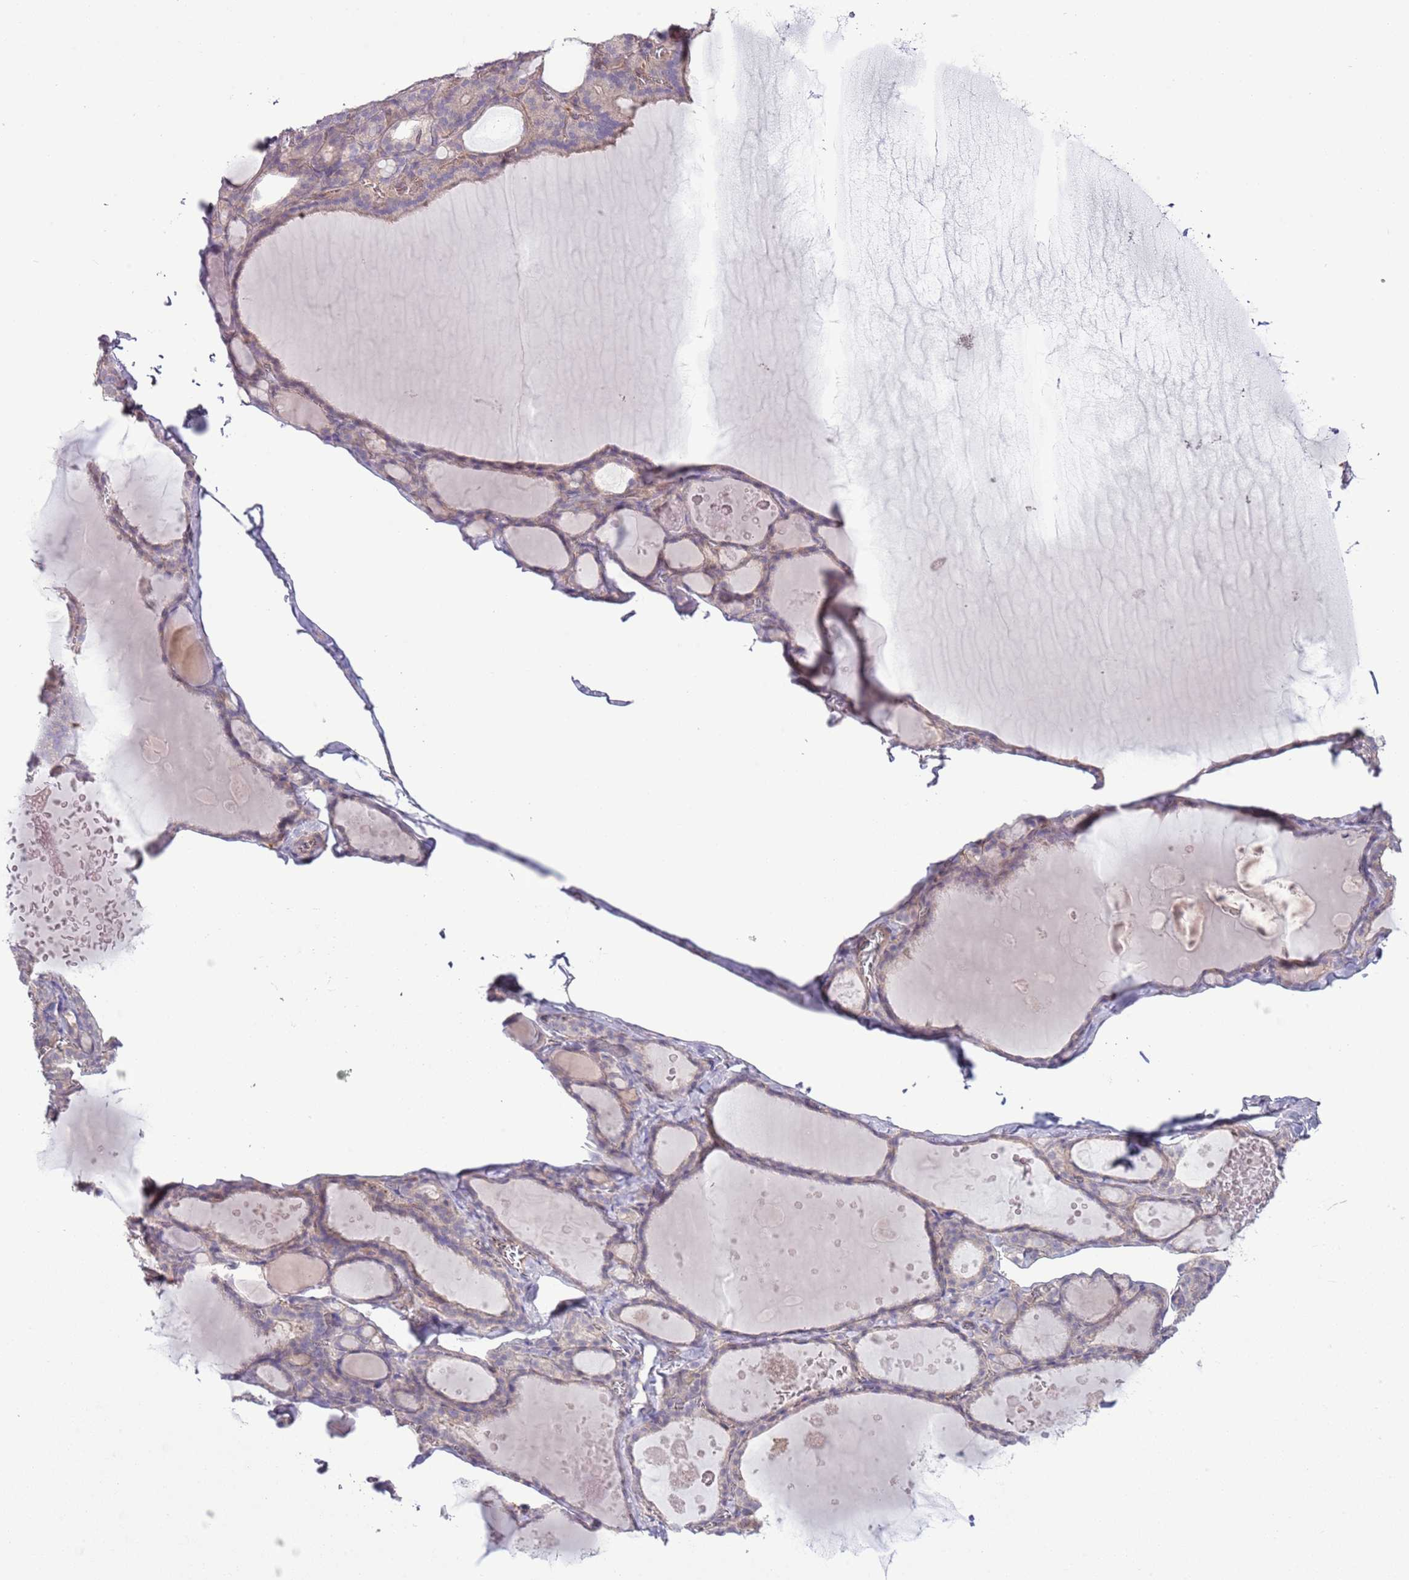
{"staining": {"intensity": "negative", "quantity": "none", "location": "none"}, "tissue": "thyroid gland", "cell_type": "Glandular cells", "image_type": "normal", "snomed": [{"axis": "morphology", "description": "Normal tissue, NOS"}, {"axis": "topography", "description": "Thyroid gland"}], "caption": "Immunohistochemistry (IHC) of benign human thyroid gland shows no staining in glandular cells.", "gene": "LPIN2", "patient": {"sex": "male", "age": 56}}